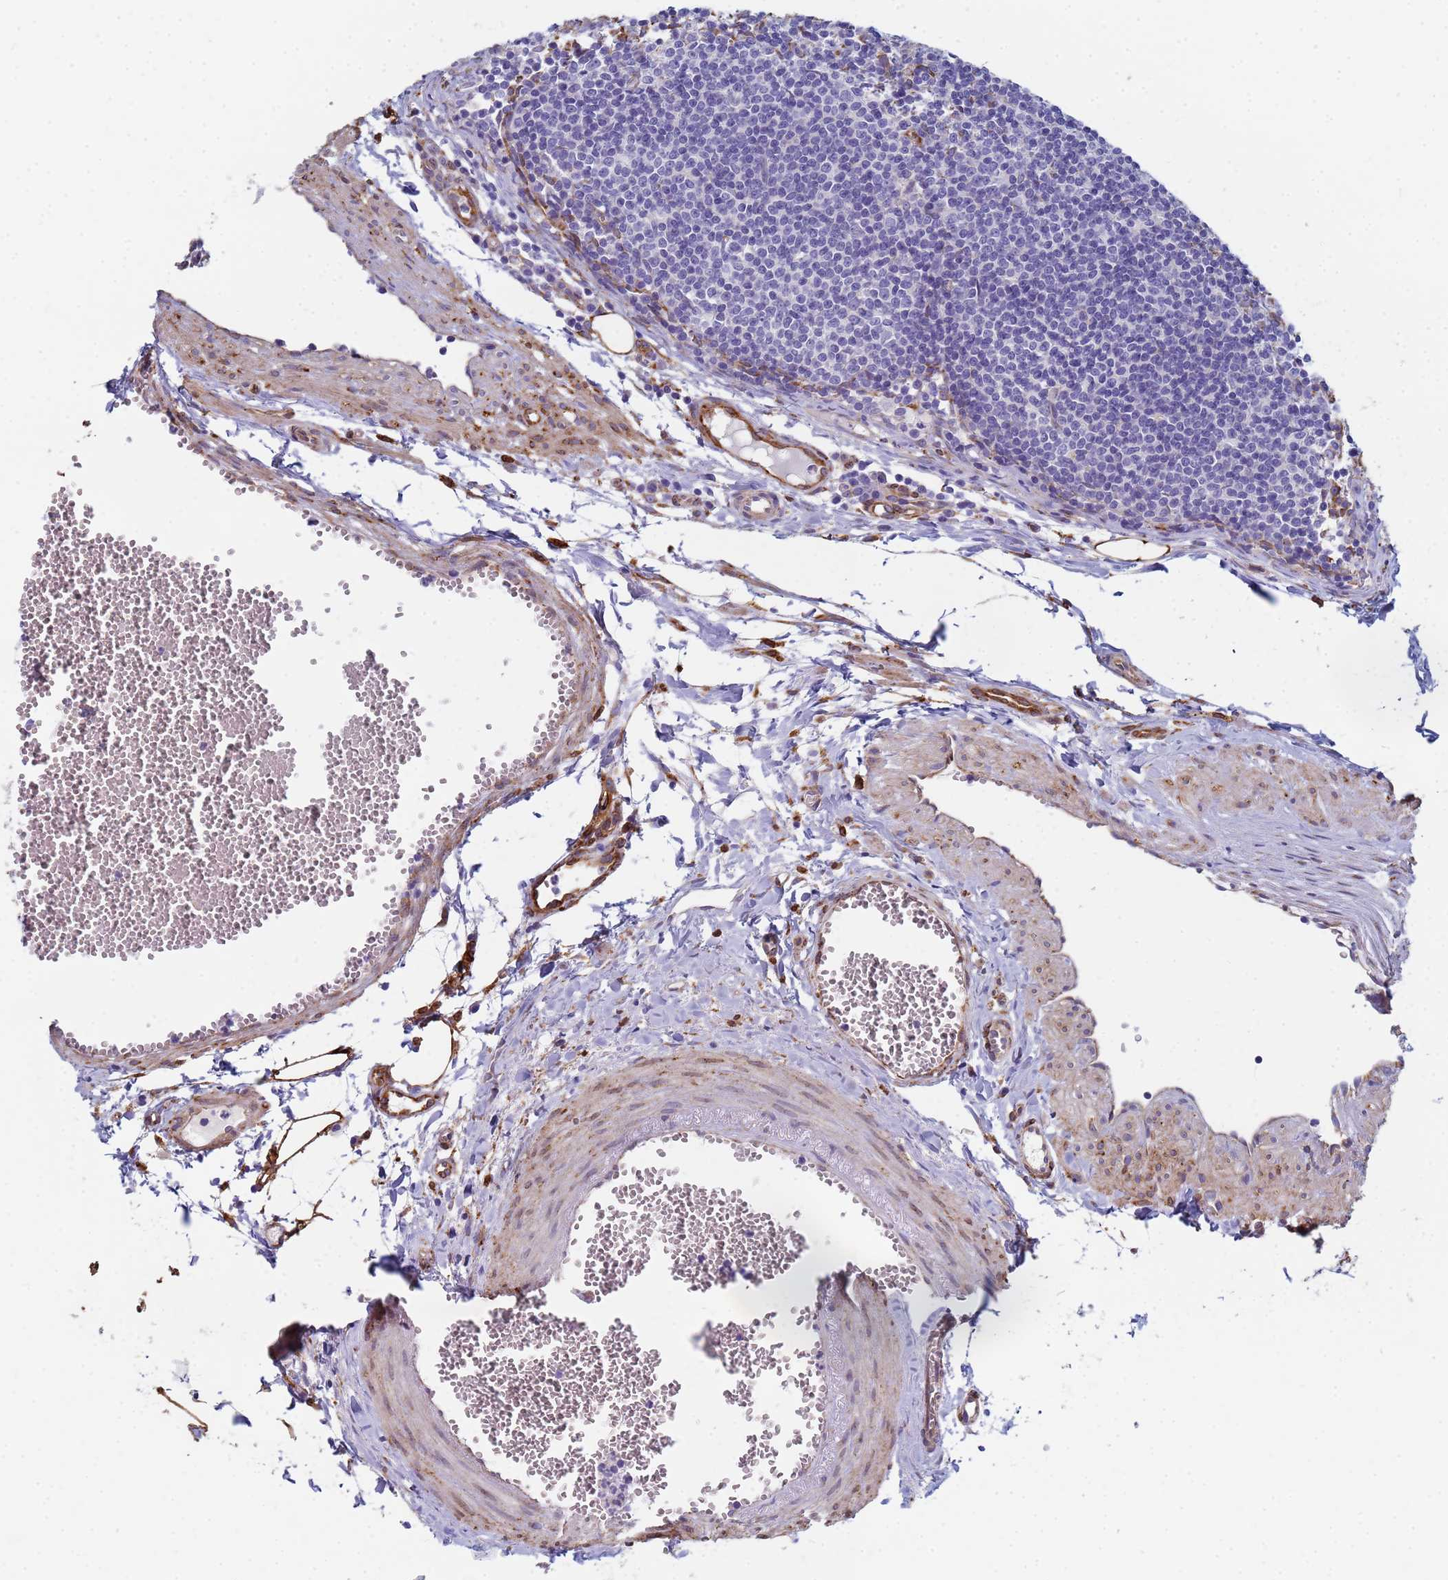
{"staining": {"intensity": "negative", "quantity": "none", "location": "none"}, "tissue": "lymph node", "cell_type": "Germinal center cells", "image_type": "normal", "snomed": [{"axis": "morphology", "description": "Normal tissue, NOS"}, {"axis": "topography", "description": "Lymph node"}], "caption": "Protein analysis of normal lymph node reveals no significant staining in germinal center cells.", "gene": "GDAP2", "patient": {"sex": "female", "age": 27}}